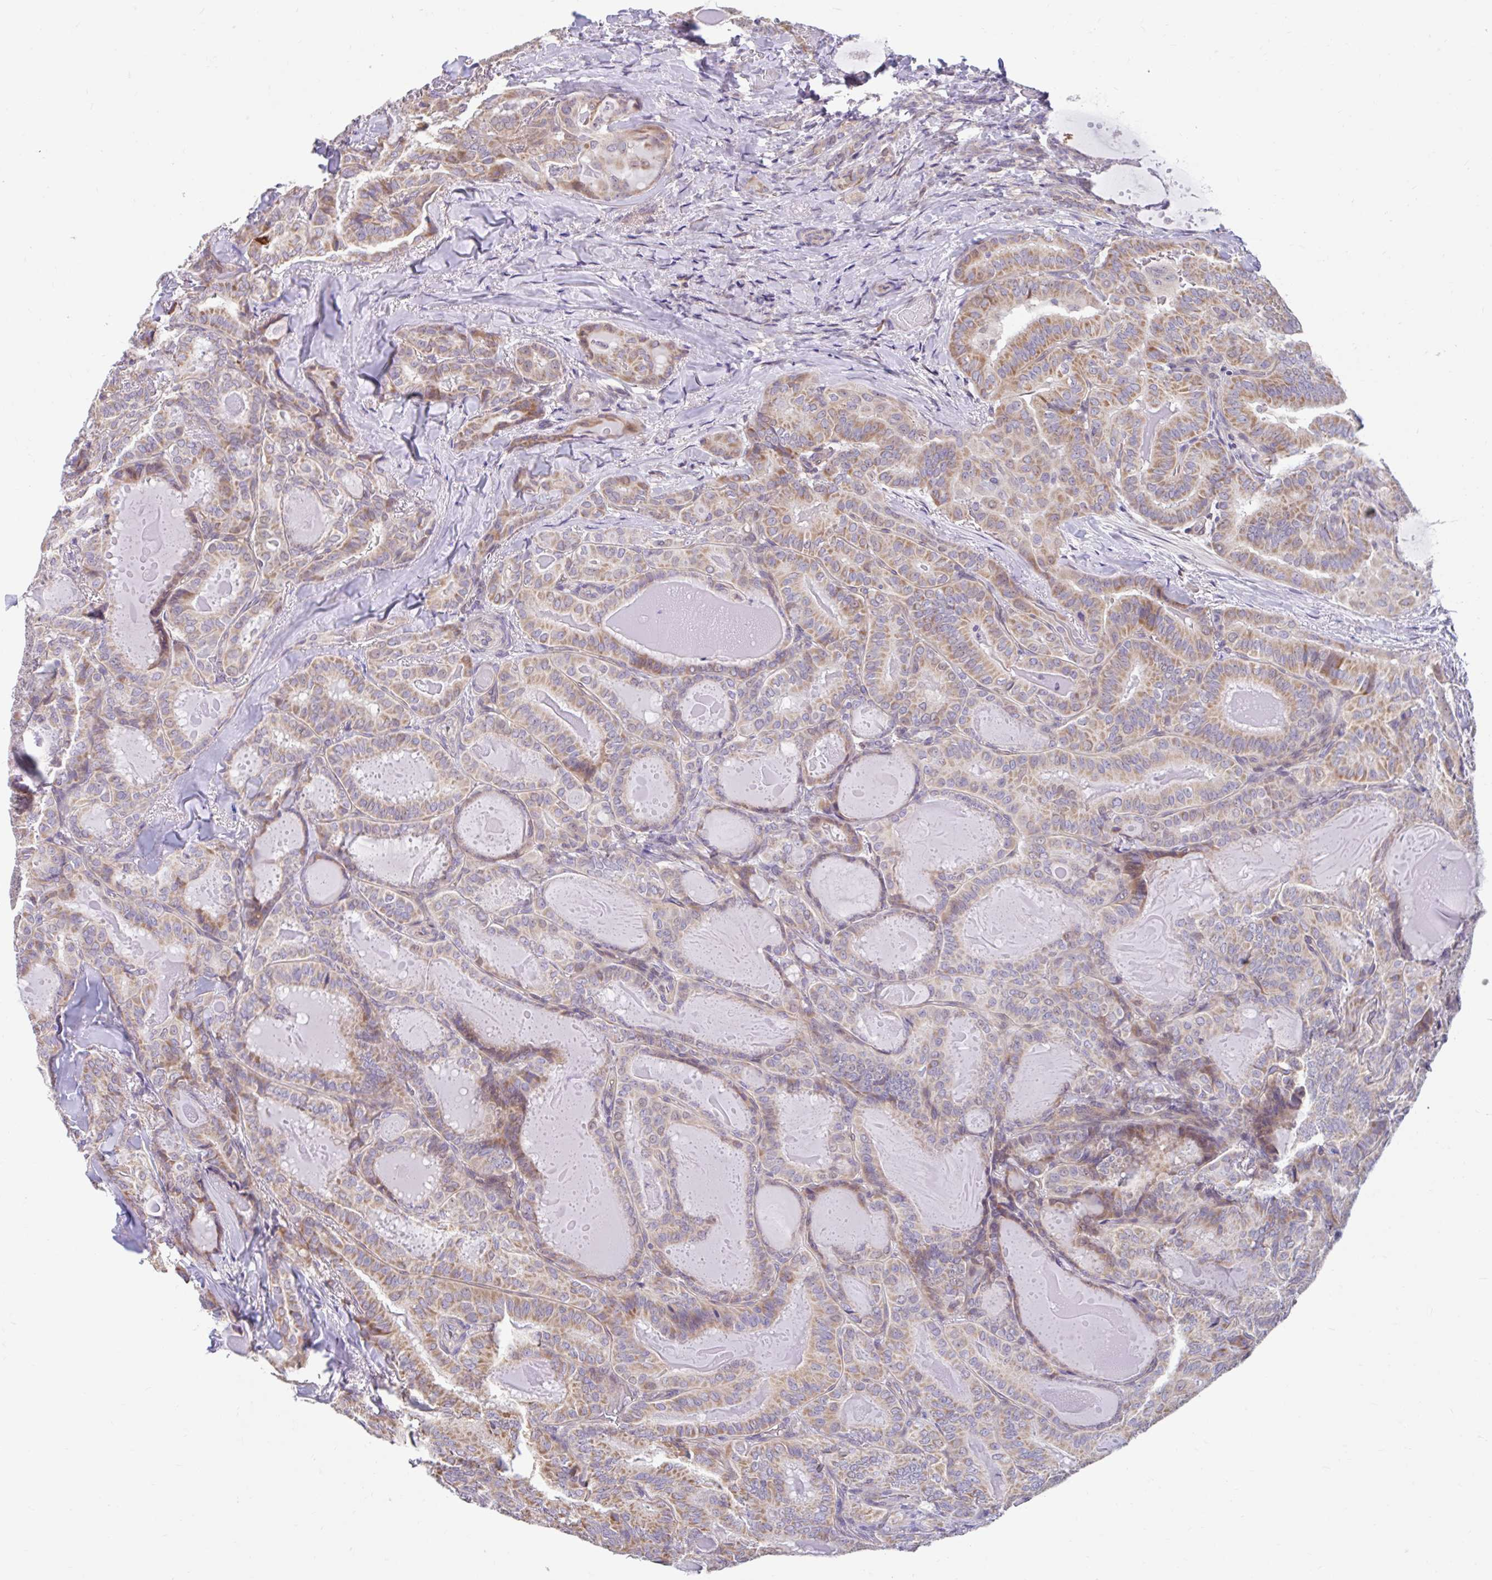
{"staining": {"intensity": "moderate", "quantity": ">75%", "location": "cytoplasmic/membranous"}, "tissue": "thyroid cancer", "cell_type": "Tumor cells", "image_type": "cancer", "snomed": [{"axis": "morphology", "description": "Papillary adenocarcinoma, NOS"}, {"axis": "topography", "description": "Thyroid gland"}], "caption": "A micrograph of human thyroid papillary adenocarcinoma stained for a protein demonstrates moderate cytoplasmic/membranous brown staining in tumor cells.", "gene": "NT5C1B", "patient": {"sex": "female", "age": 68}}